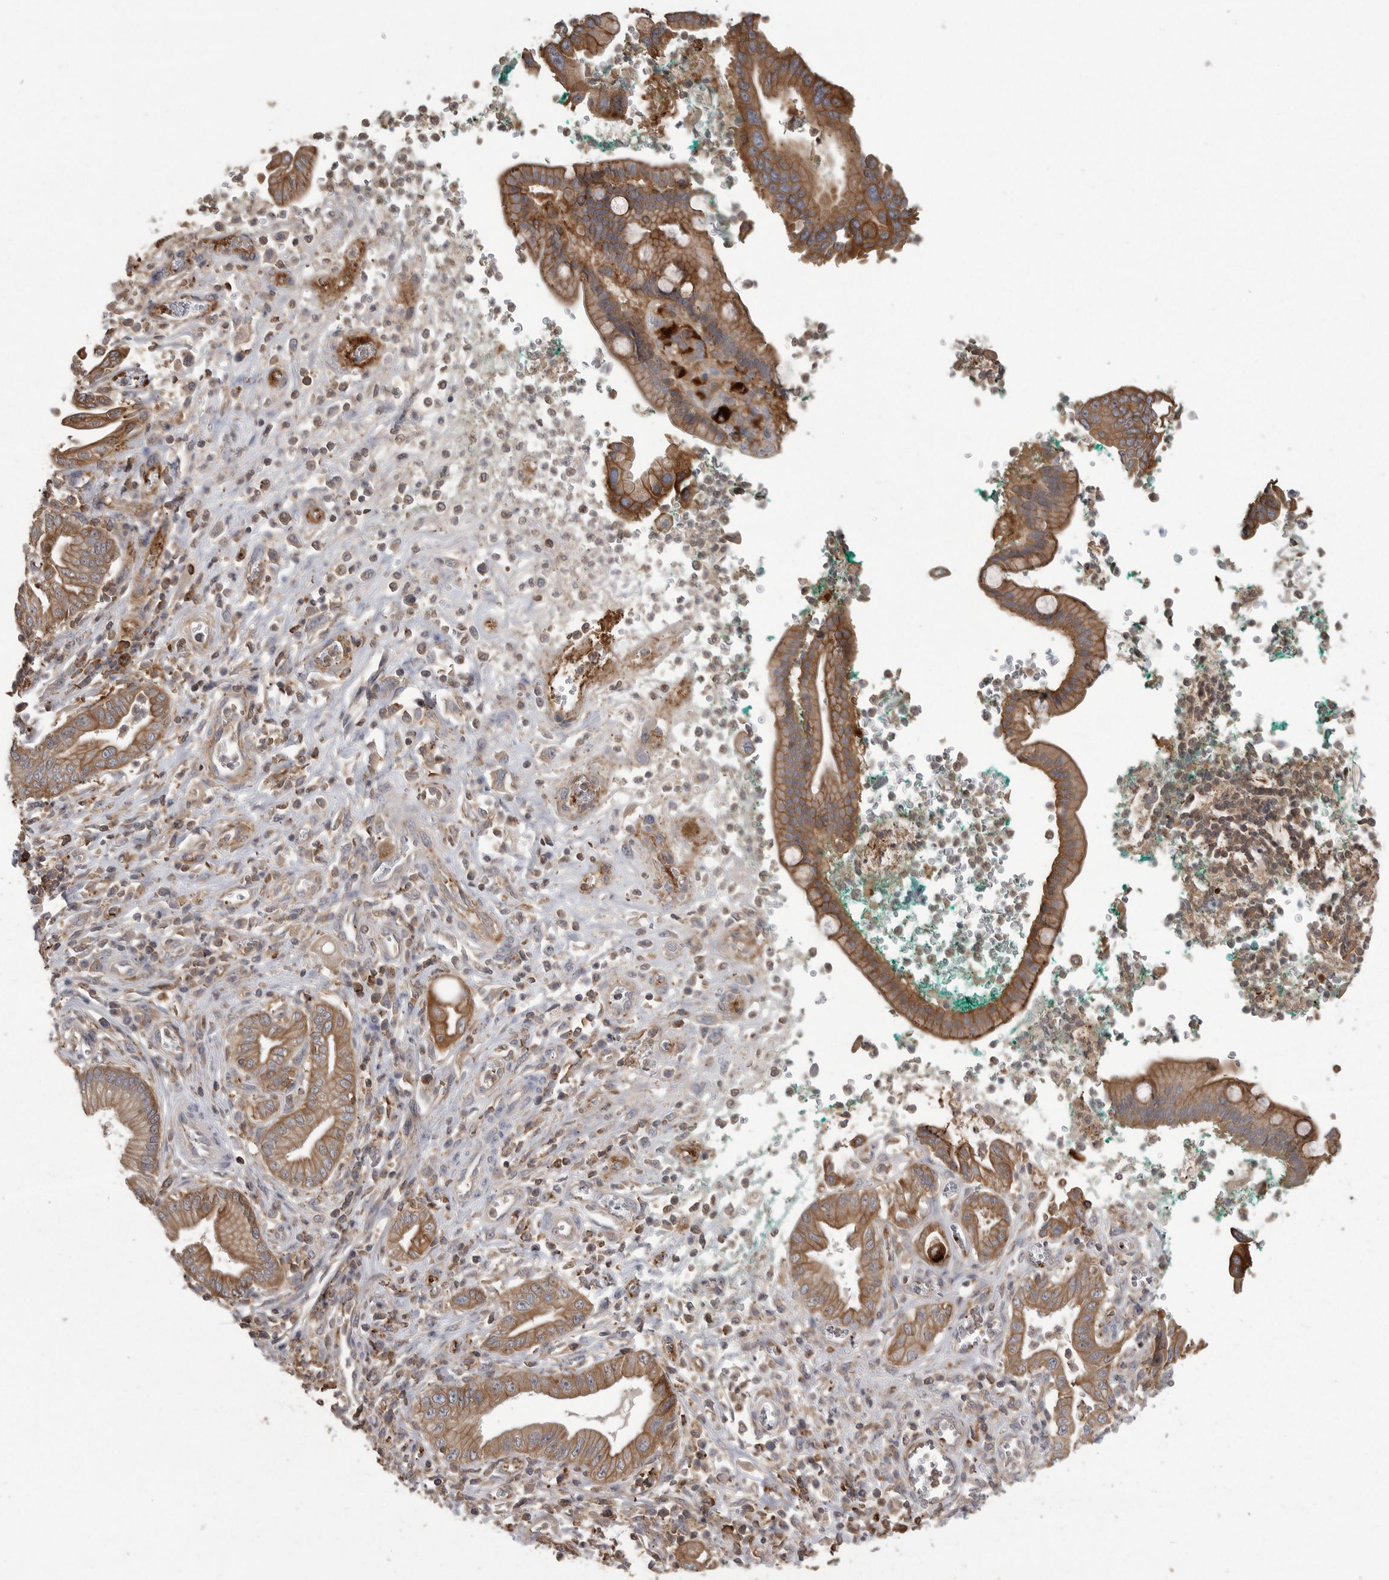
{"staining": {"intensity": "moderate", "quantity": ">75%", "location": "cytoplasmic/membranous"}, "tissue": "pancreatic cancer", "cell_type": "Tumor cells", "image_type": "cancer", "snomed": [{"axis": "morphology", "description": "Adenocarcinoma, NOS"}, {"axis": "topography", "description": "Pancreas"}], "caption": "IHC image of neoplastic tissue: adenocarcinoma (pancreatic) stained using immunohistochemistry (IHC) demonstrates medium levels of moderate protein expression localized specifically in the cytoplasmic/membranous of tumor cells, appearing as a cytoplasmic/membranous brown color.", "gene": "CMTM6", "patient": {"sex": "male", "age": 78}}